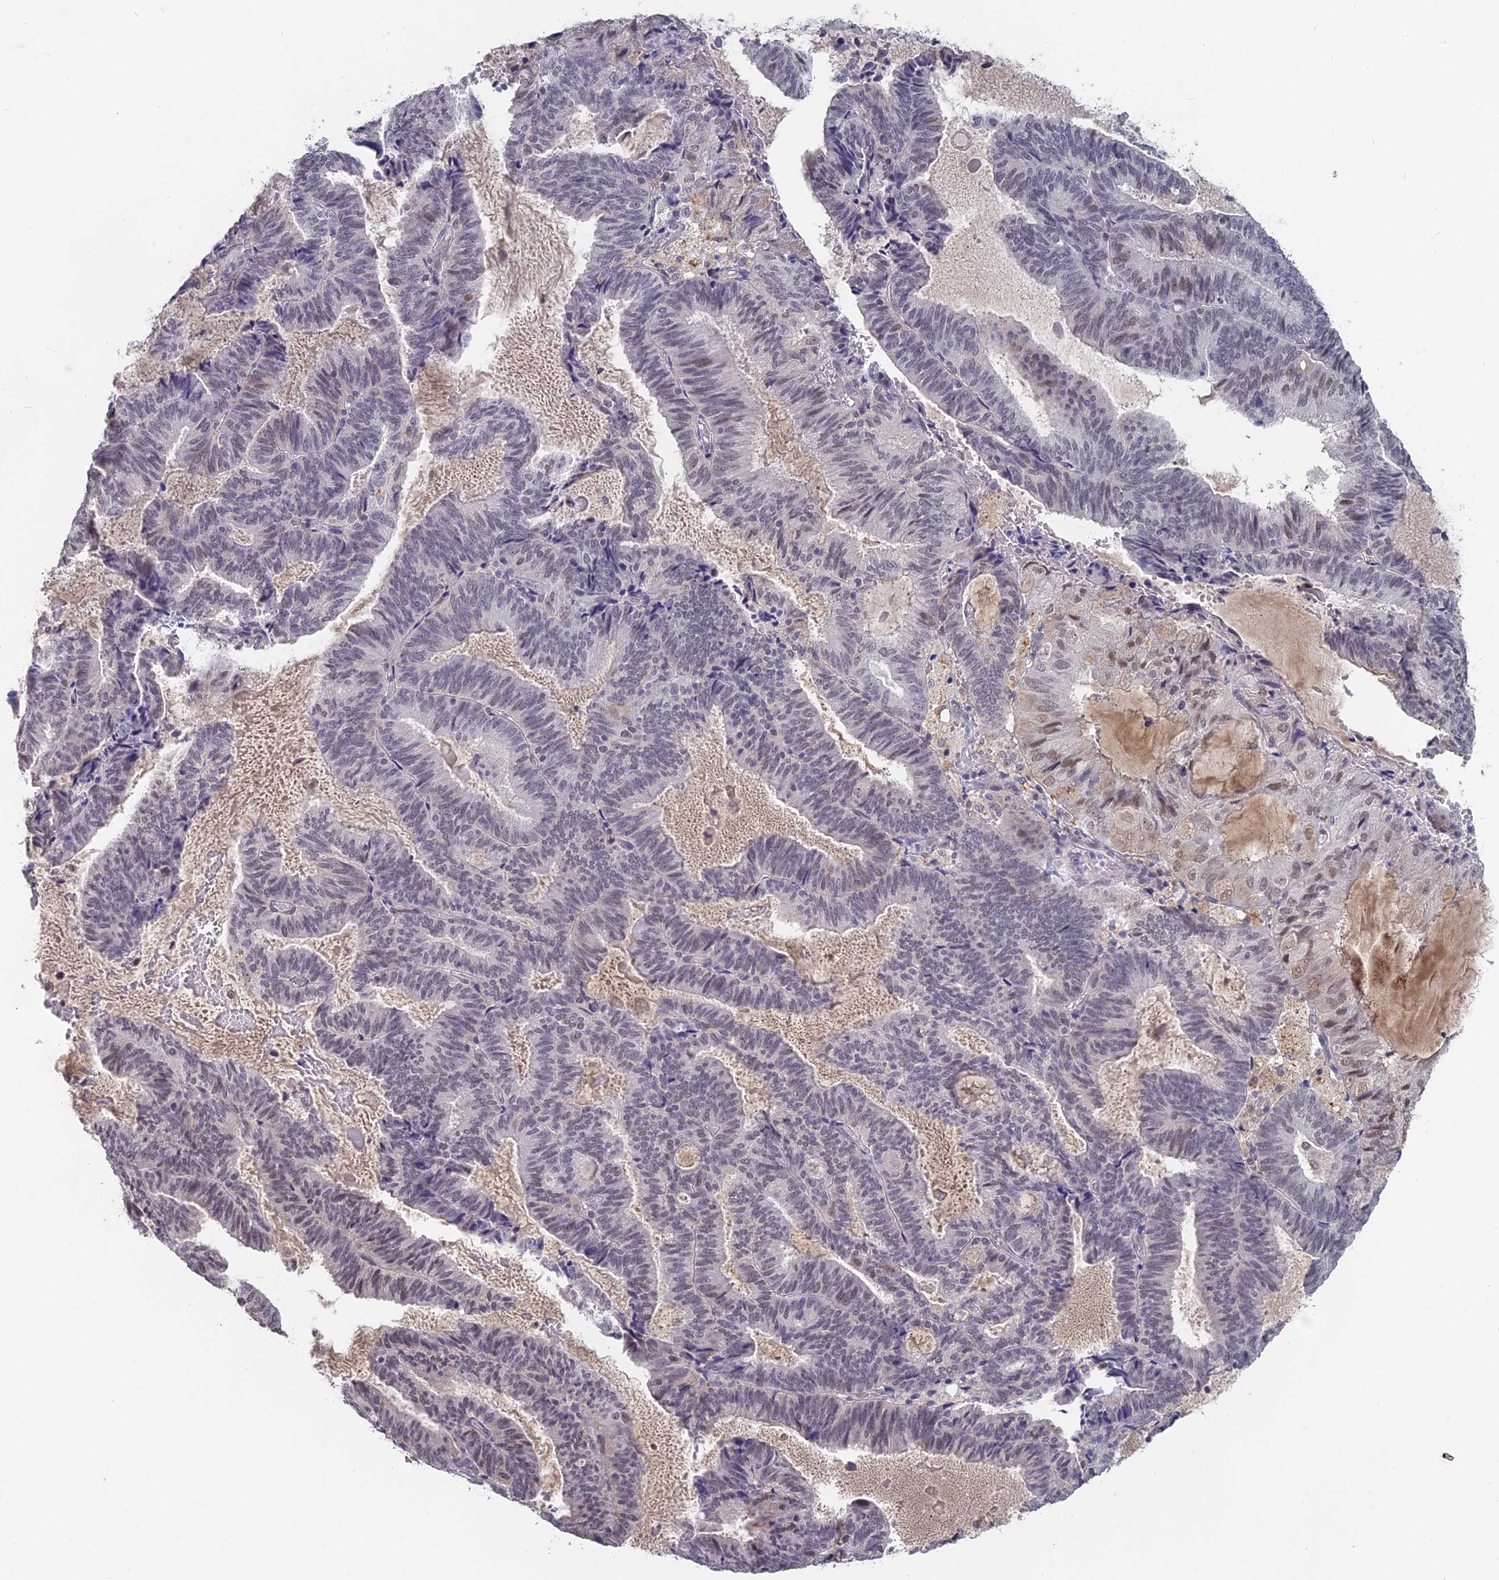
{"staining": {"intensity": "weak", "quantity": "25%-75%", "location": "nuclear"}, "tissue": "endometrial cancer", "cell_type": "Tumor cells", "image_type": "cancer", "snomed": [{"axis": "morphology", "description": "Adenocarcinoma, NOS"}, {"axis": "topography", "description": "Endometrium"}], "caption": "Adenocarcinoma (endometrial) stained with DAB immunohistochemistry displays low levels of weak nuclear positivity in about 25%-75% of tumor cells. (IHC, brightfield microscopy, high magnification).", "gene": "MT-CO3", "patient": {"sex": "female", "age": 81}}